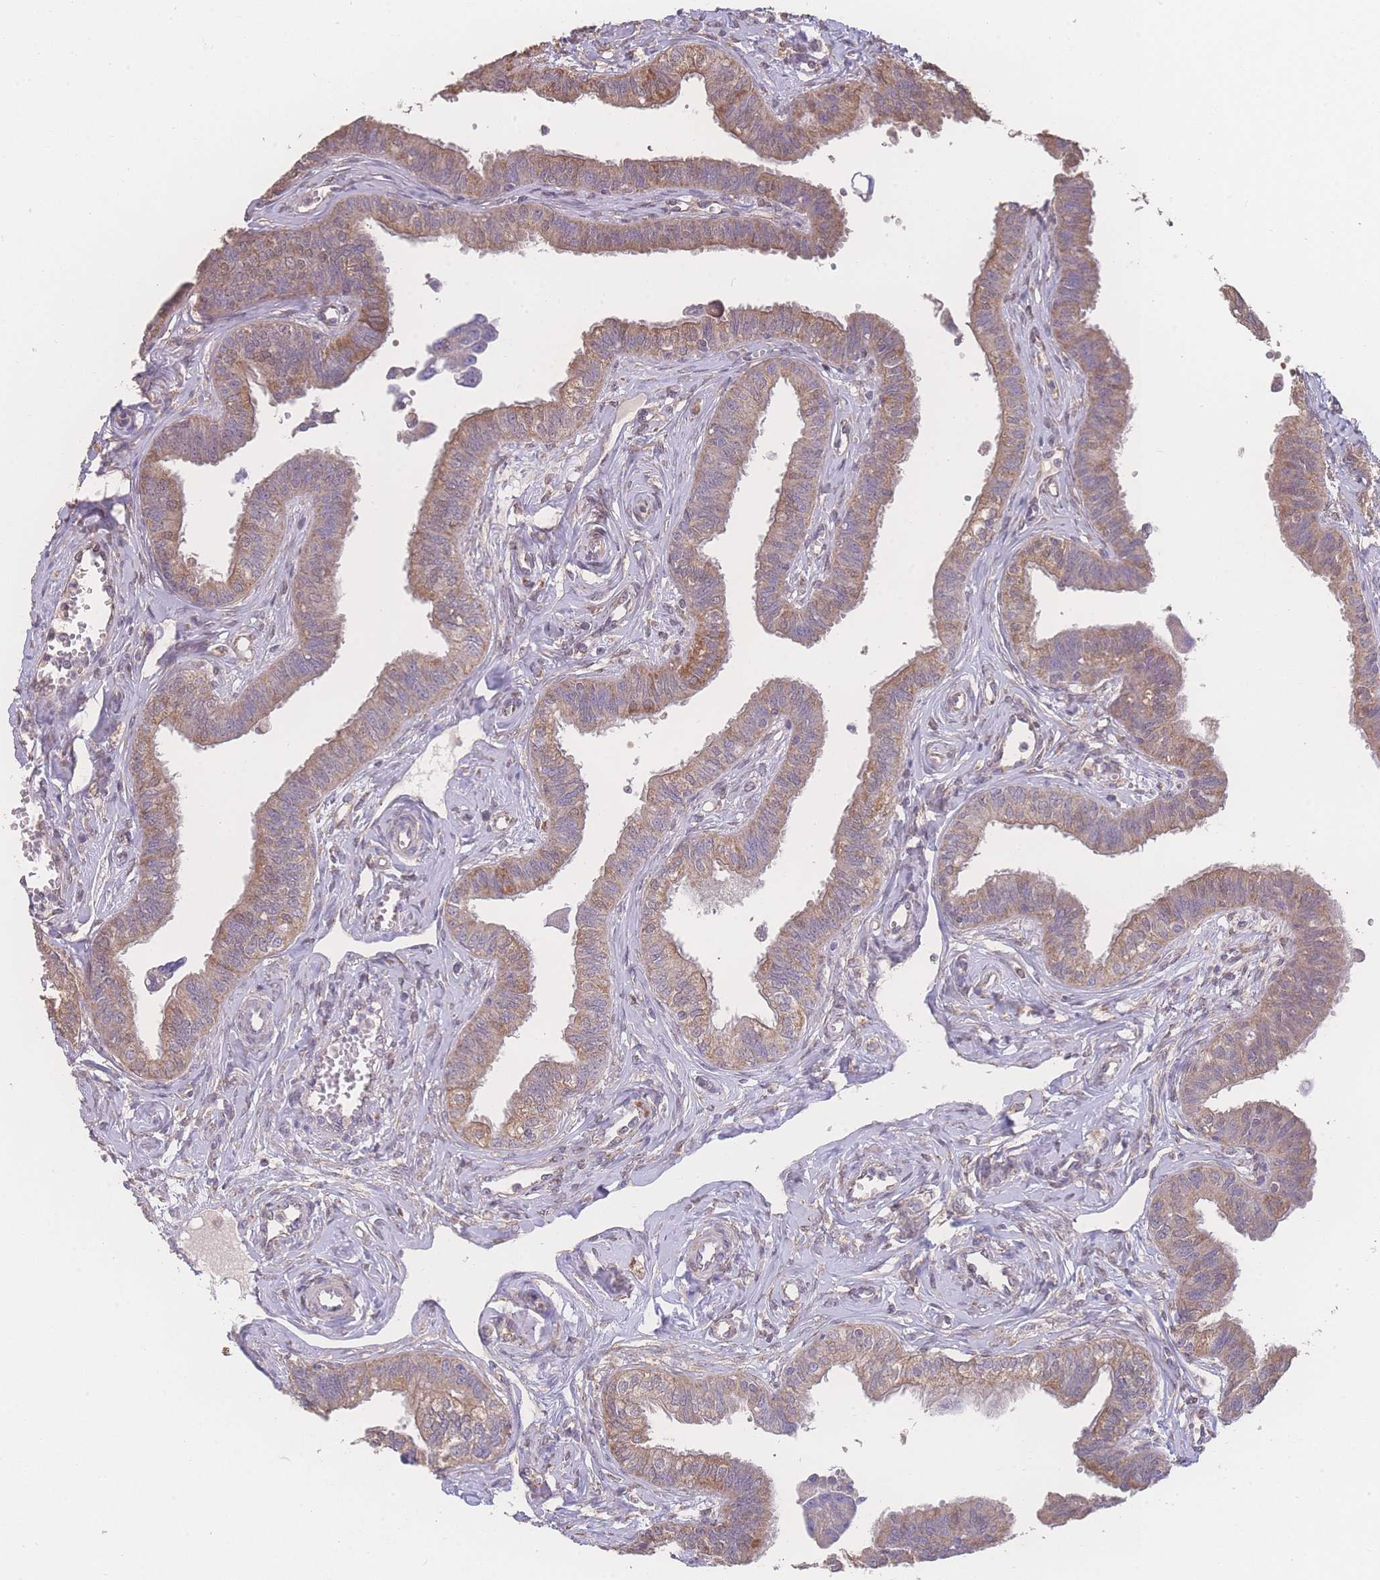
{"staining": {"intensity": "moderate", "quantity": "25%-75%", "location": "cytoplasmic/membranous"}, "tissue": "fallopian tube", "cell_type": "Glandular cells", "image_type": "normal", "snomed": [{"axis": "morphology", "description": "Normal tissue, NOS"}, {"axis": "morphology", "description": "Carcinoma, NOS"}, {"axis": "topography", "description": "Fallopian tube"}, {"axis": "topography", "description": "Ovary"}], "caption": "Protein analysis of normal fallopian tube shows moderate cytoplasmic/membranous staining in about 25%-75% of glandular cells.", "gene": "GIPR", "patient": {"sex": "female", "age": 59}}